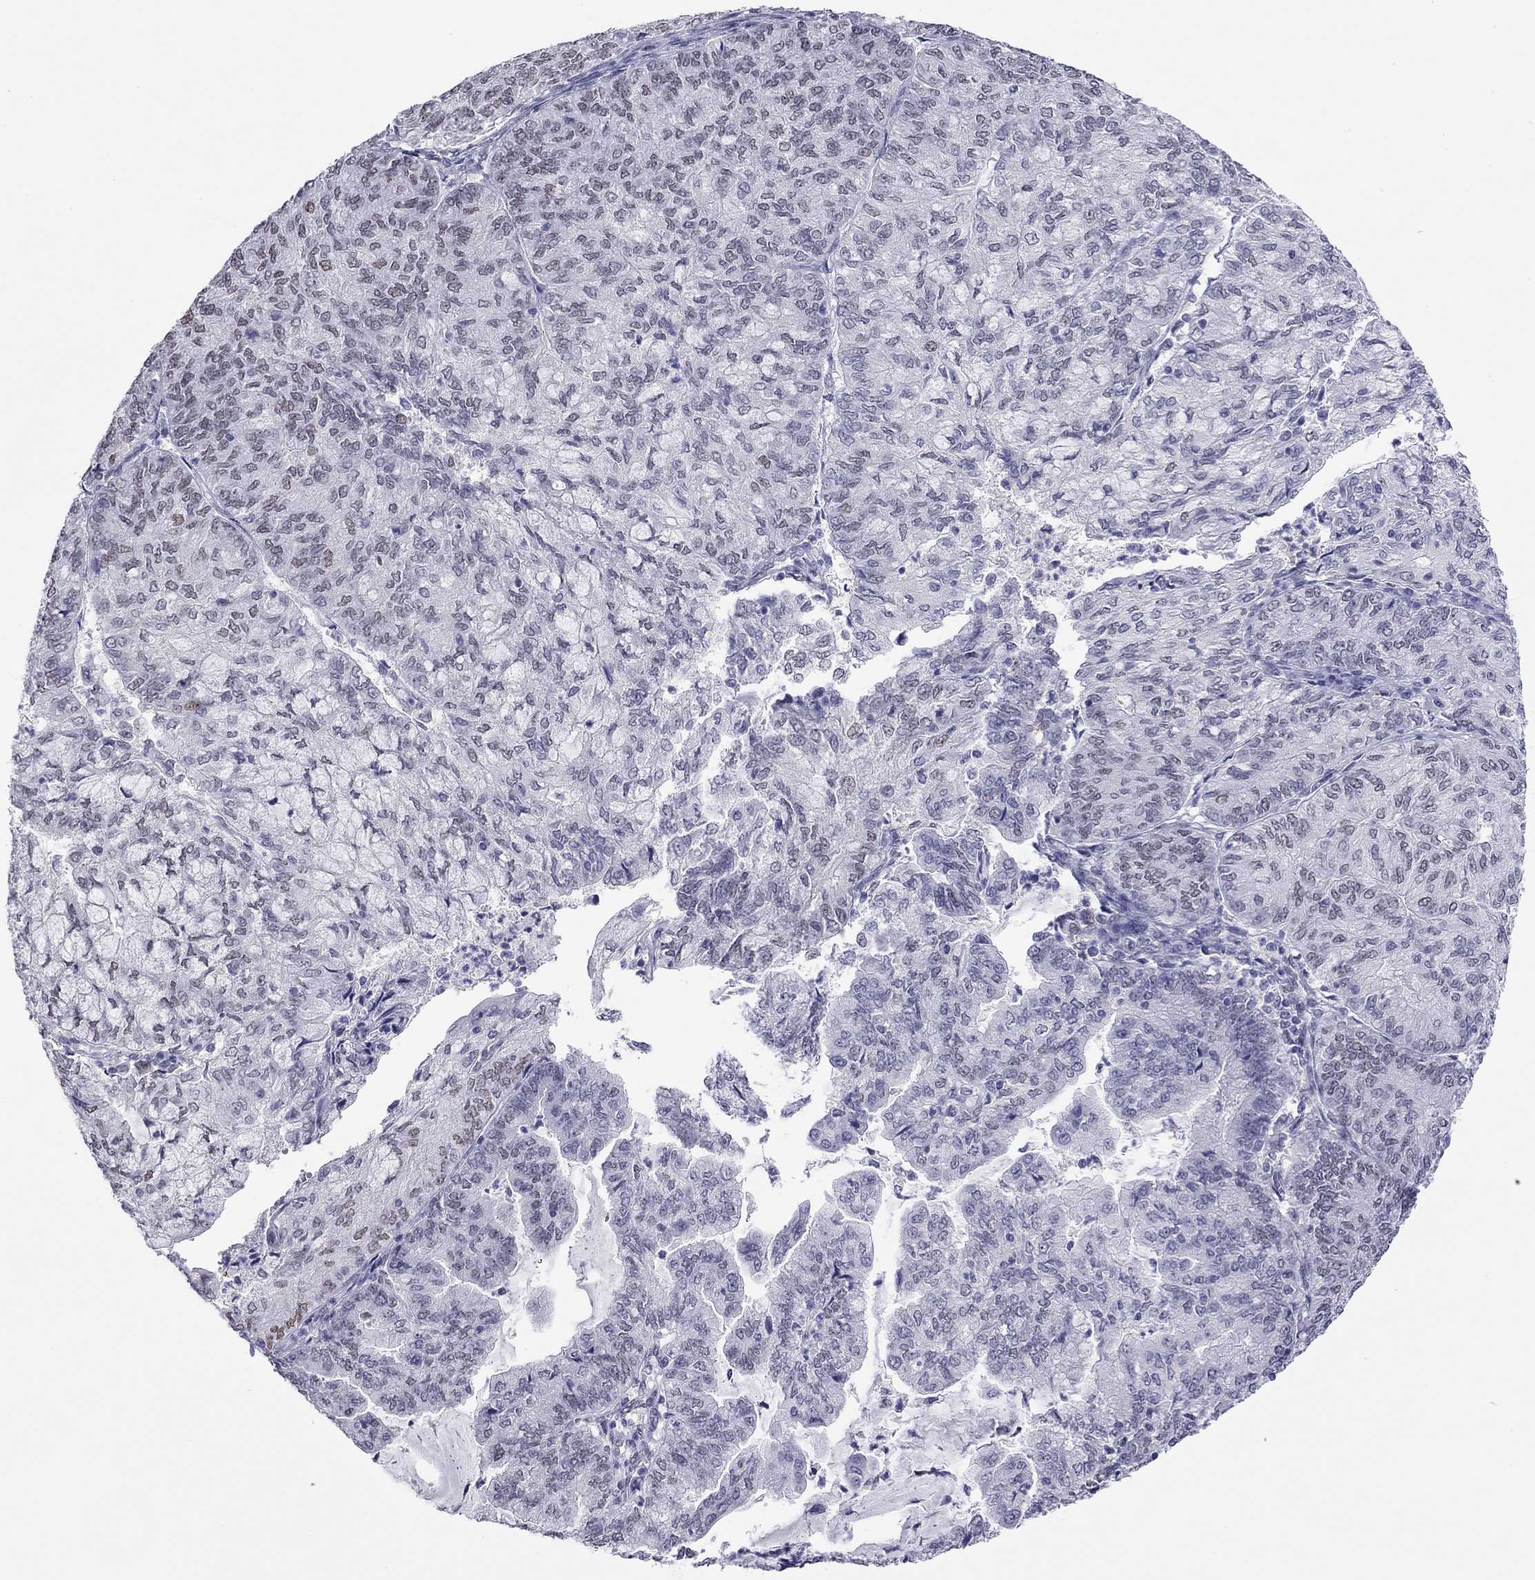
{"staining": {"intensity": "weak", "quantity": "25%-75%", "location": "nuclear"}, "tissue": "endometrial cancer", "cell_type": "Tumor cells", "image_type": "cancer", "snomed": [{"axis": "morphology", "description": "Adenocarcinoma, NOS"}, {"axis": "topography", "description": "Endometrium"}], "caption": "This image demonstrates endometrial adenocarcinoma stained with IHC to label a protein in brown. The nuclear of tumor cells show weak positivity for the protein. Nuclei are counter-stained blue.", "gene": "DOT1L", "patient": {"sex": "female", "age": 82}}